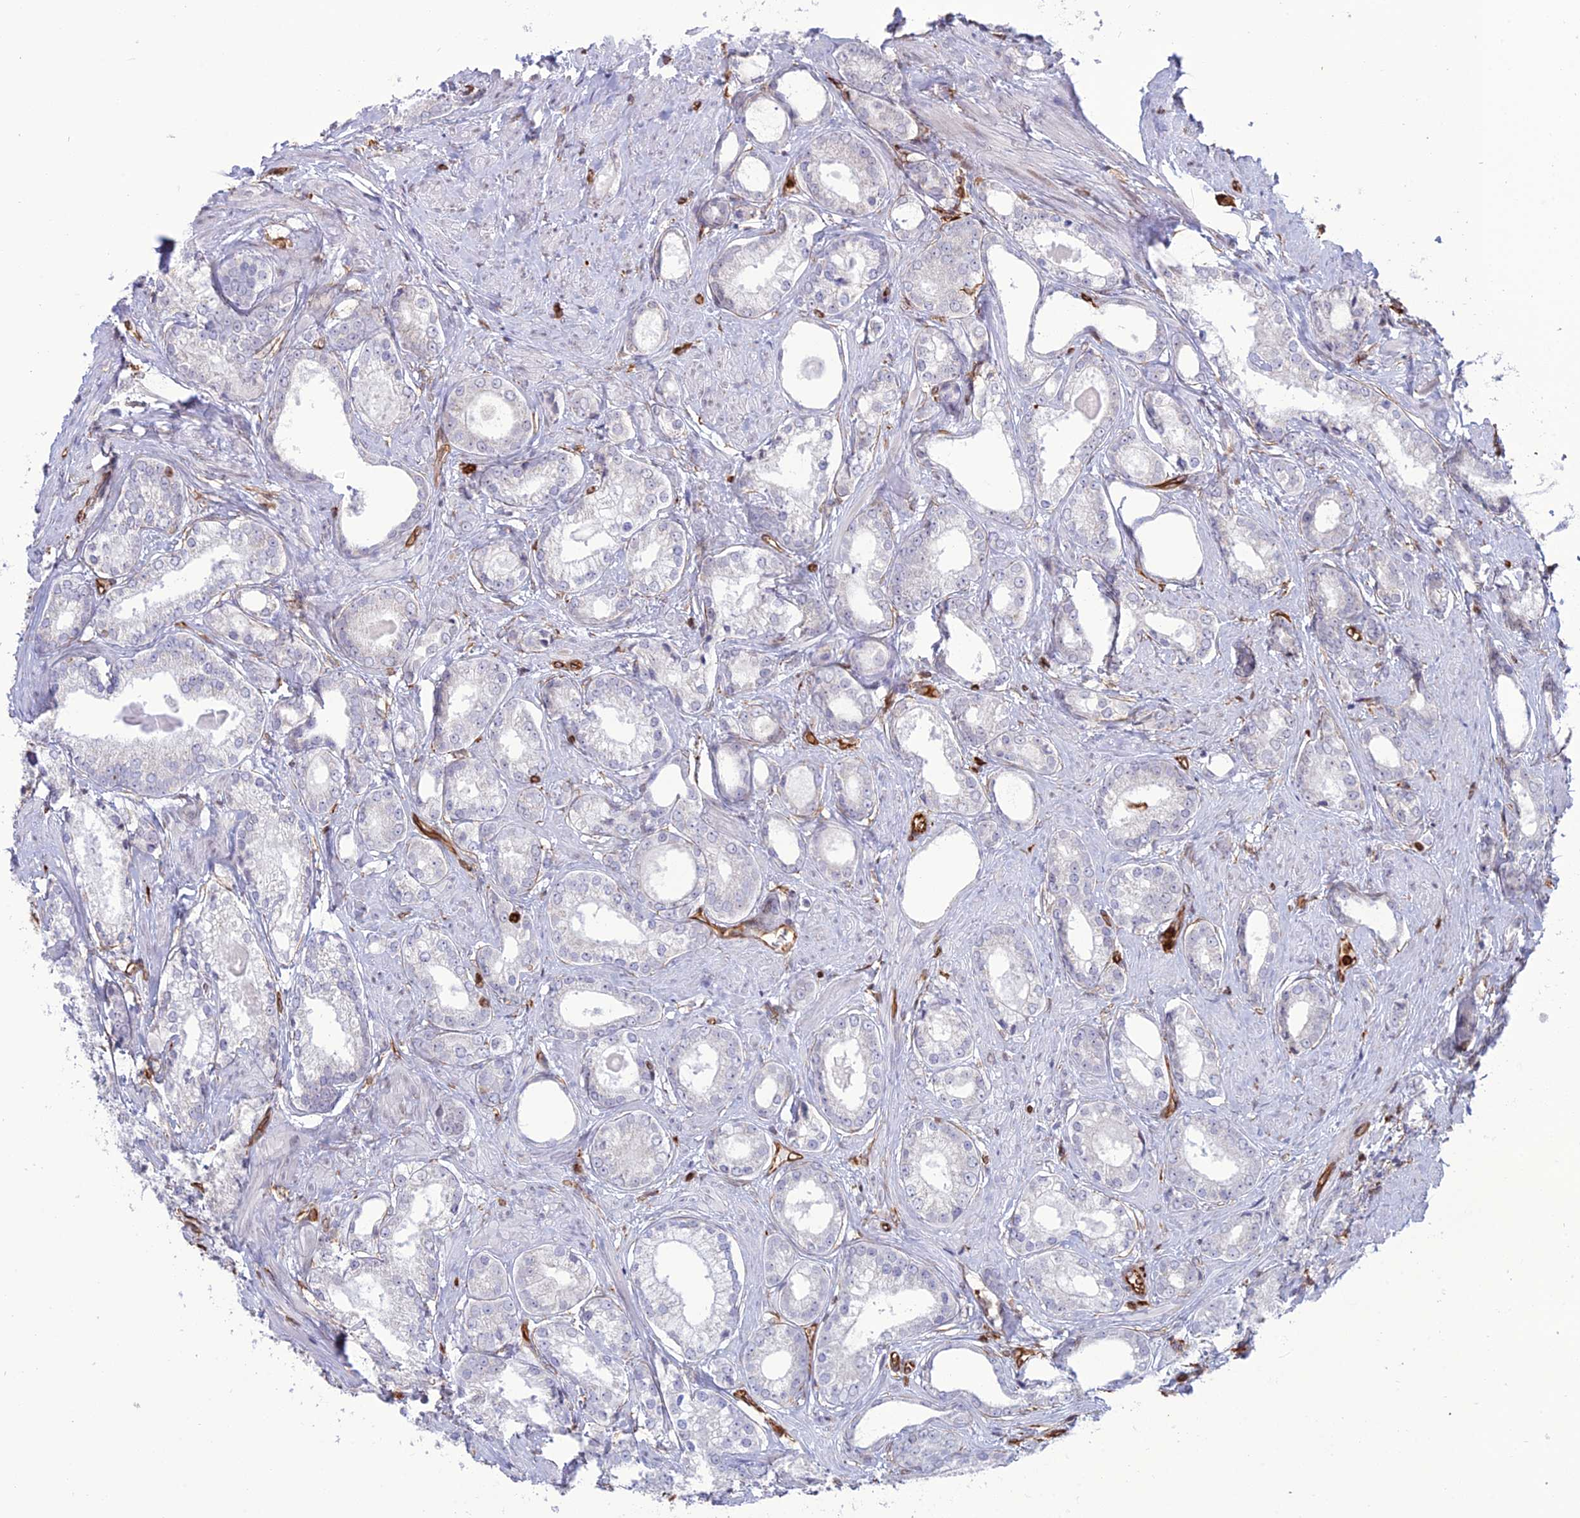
{"staining": {"intensity": "negative", "quantity": "none", "location": "none"}, "tissue": "prostate cancer", "cell_type": "Tumor cells", "image_type": "cancer", "snomed": [{"axis": "morphology", "description": "Adenocarcinoma, Low grade"}, {"axis": "topography", "description": "Prostate"}], "caption": "The image shows no staining of tumor cells in prostate cancer.", "gene": "APOBR", "patient": {"sex": "male", "age": 68}}